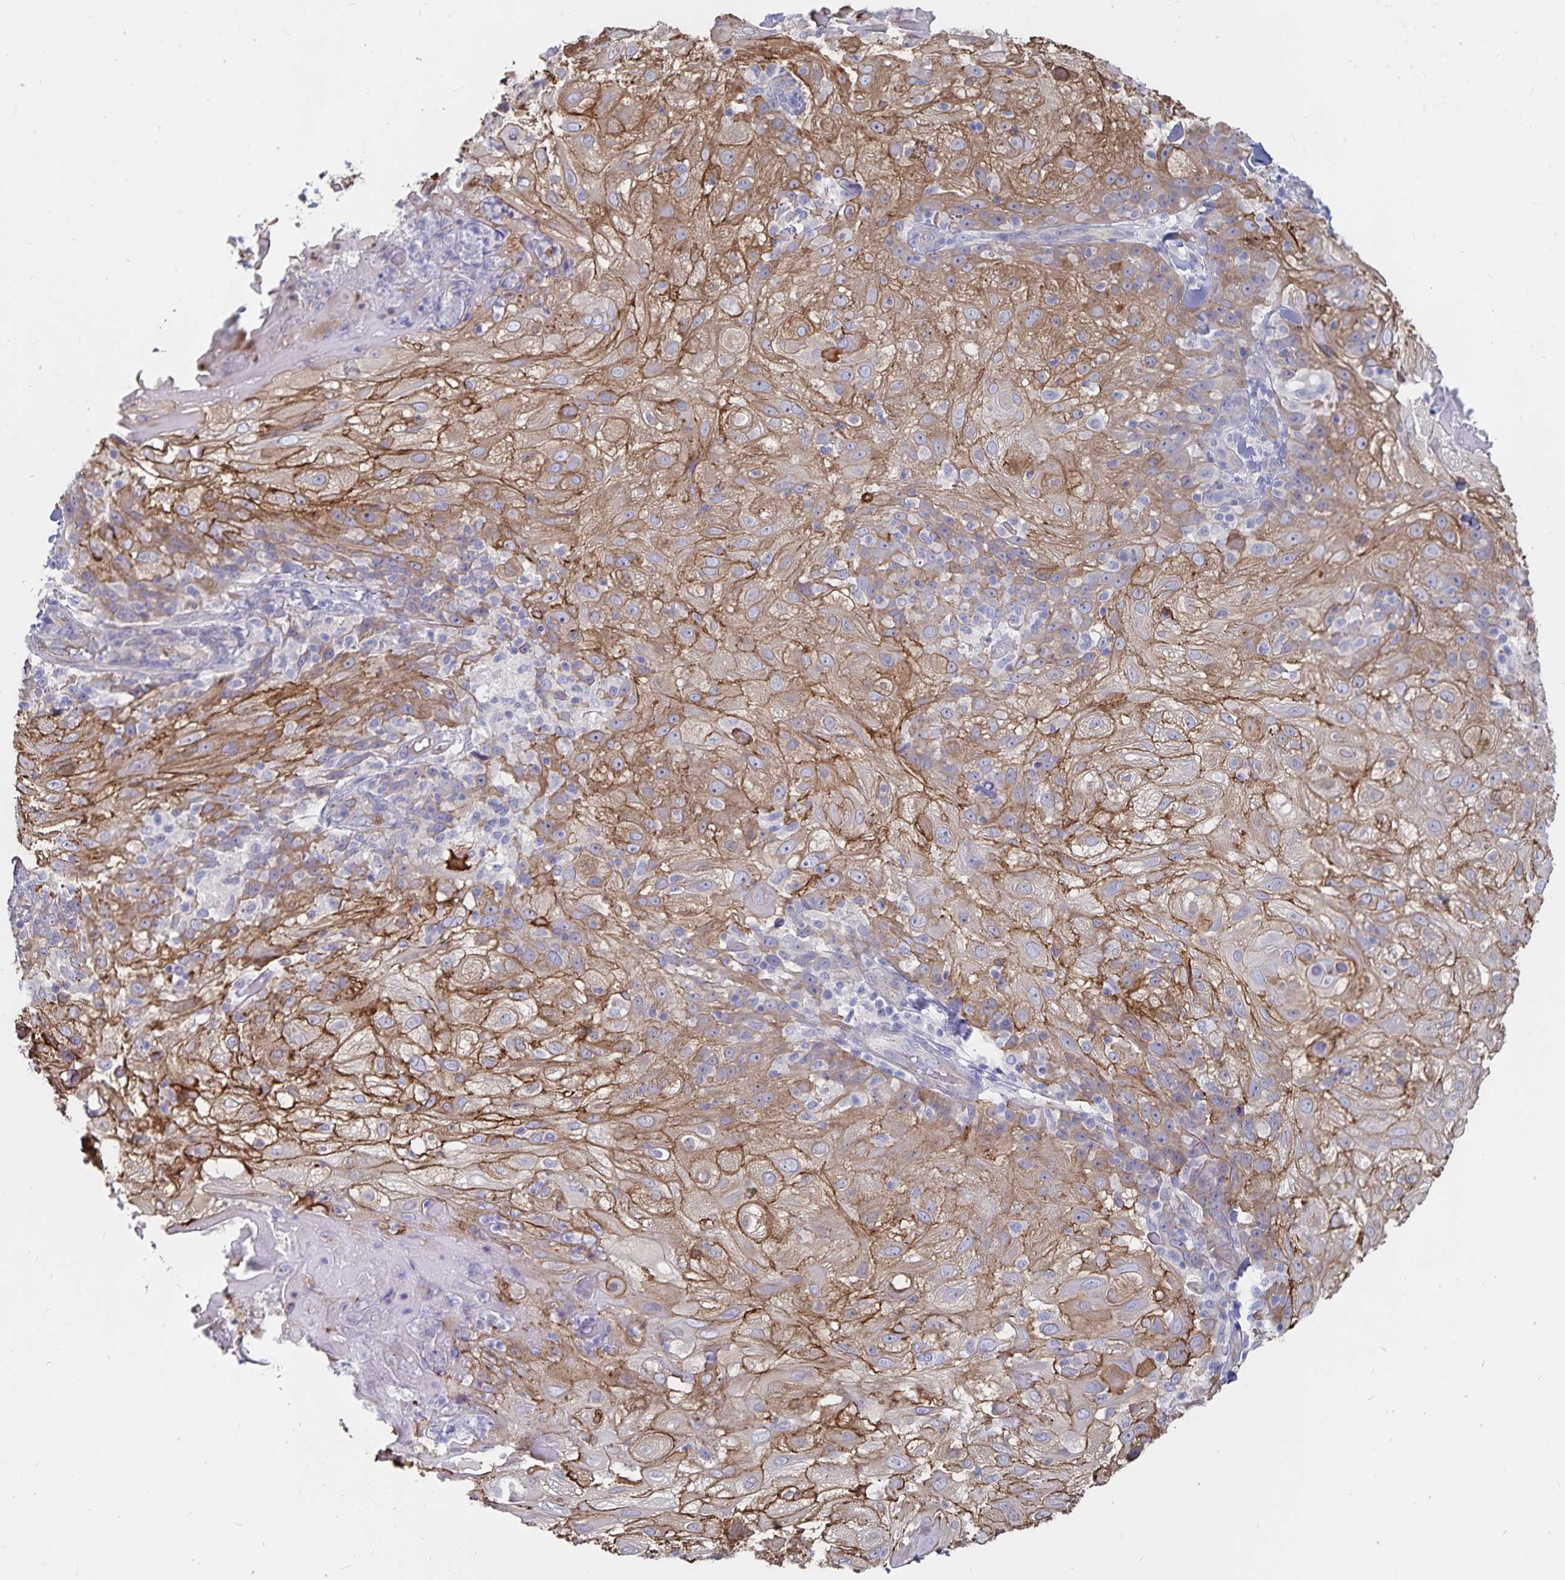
{"staining": {"intensity": "moderate", "quantity": ">75%", "location": "cytoplasmic/membranous"}, "tissue": "skin cancer", "cell_type": "Tumor cells", "image_type": "cancer", "snomed": [{"axis": "morphology", "description": "Normal tissue, NOS"}, {"axis": "morphology", "description": "Squamous cell carcinoma, NOS"}, {"axis": "topography", "description": "Skin"}], "caption": "Tumor cells reveal medium levels of moderate cytoplasmic/membranous positivity in about >75% of cells in human skin cancer (squamous cell carcinoma). (DAB IHC, brown staining for protein, blue staining for nuclei).", "gene": "SSTR1", "patient": {"sex": "female", "age": 83}}